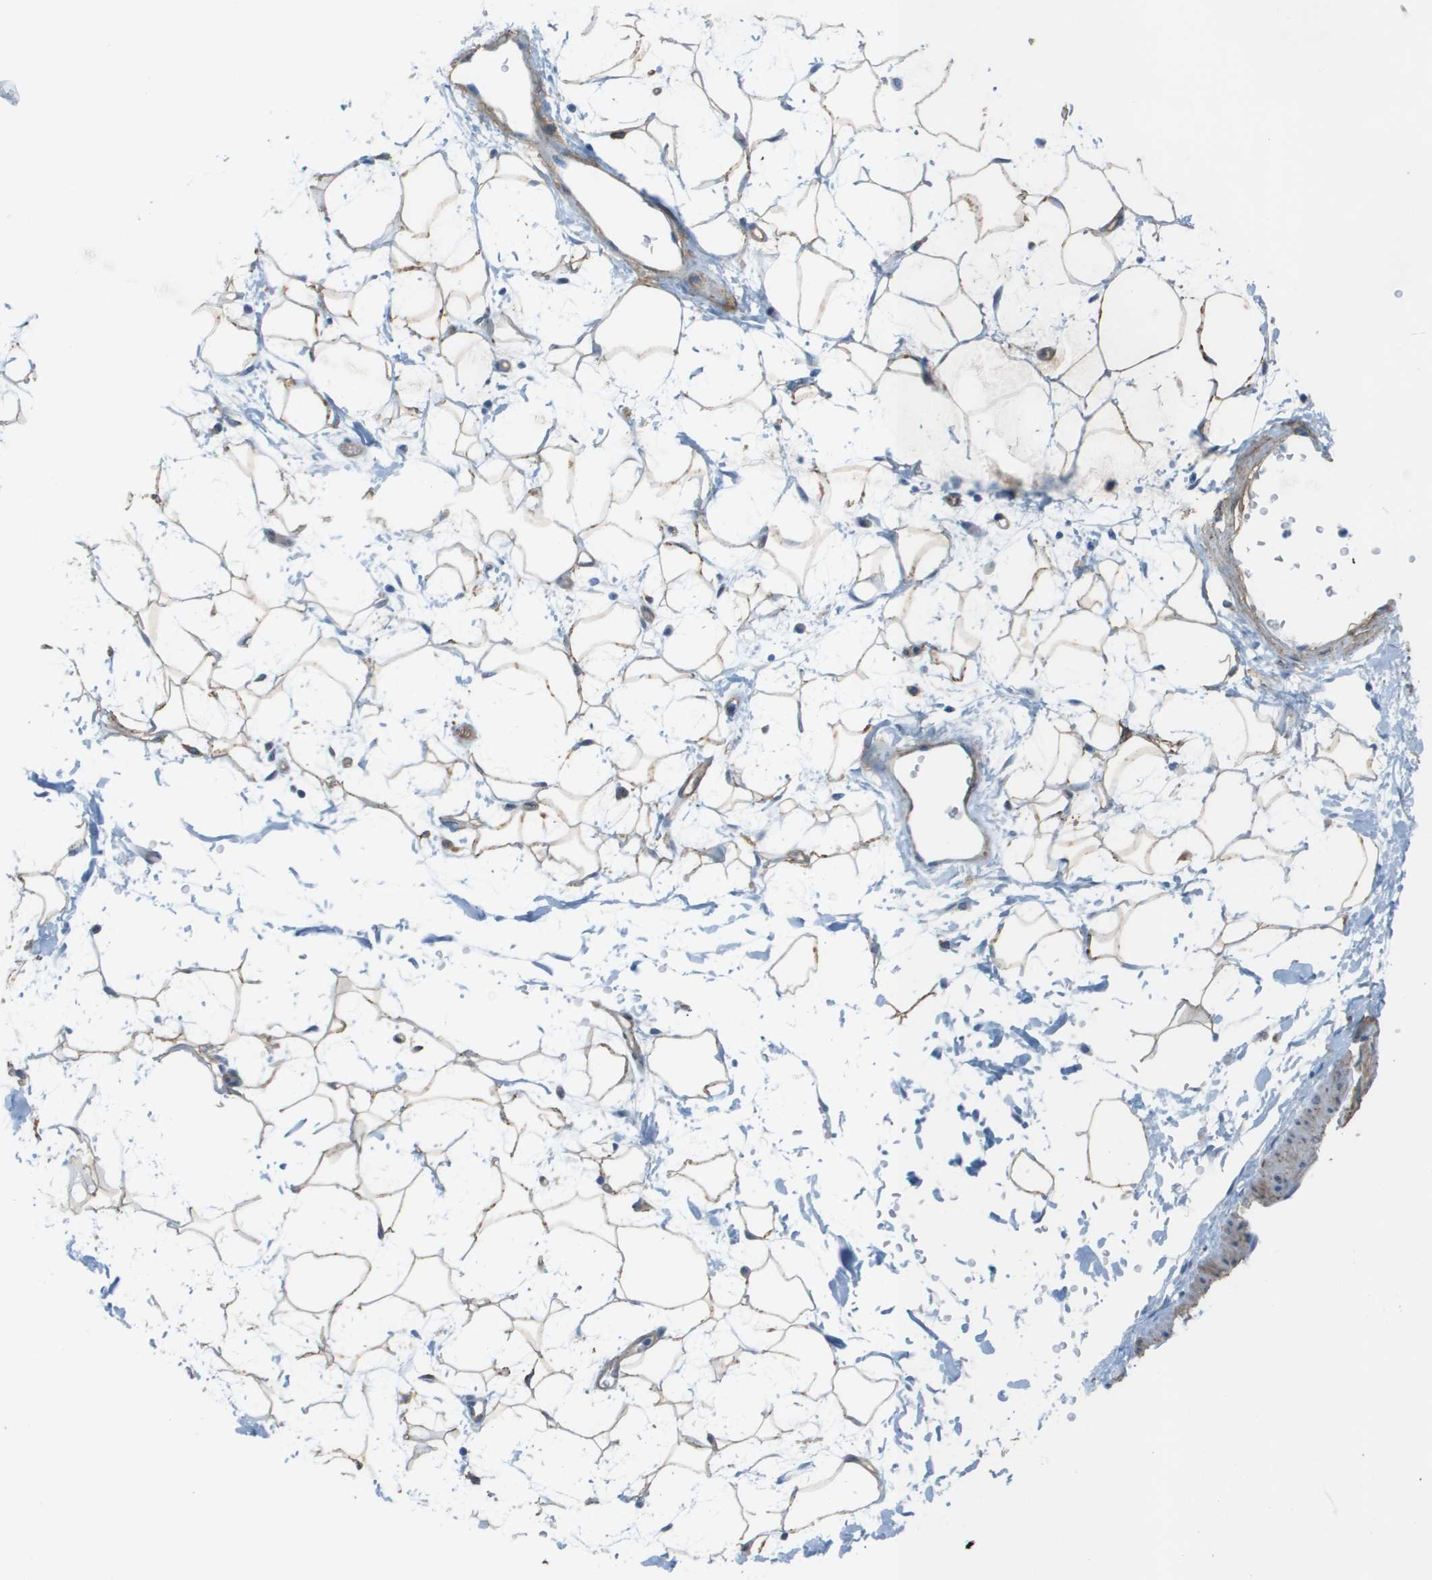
{"staining": {"intensity": "moderate", "quantity": ">75%", "location": "cytoplasmic/membranous"}, "tissue": "adipose tissue", "cell_type": "Adipocytes", "image_type": "normal", "snomed": [{"axis": "morphology", "description": "Normal tissue, NOS"}, {"axis": "topography", "description": "Soft tissue"}], "caption": "An image showing moderate cytoplasmic/membranous positivity in about >75% of adipocytes in benign adipose tissue, as visualized by brown immunohistochemical staining.", "gene": "ZBTB43", "patient": {"sex": "male", "age": 72}}